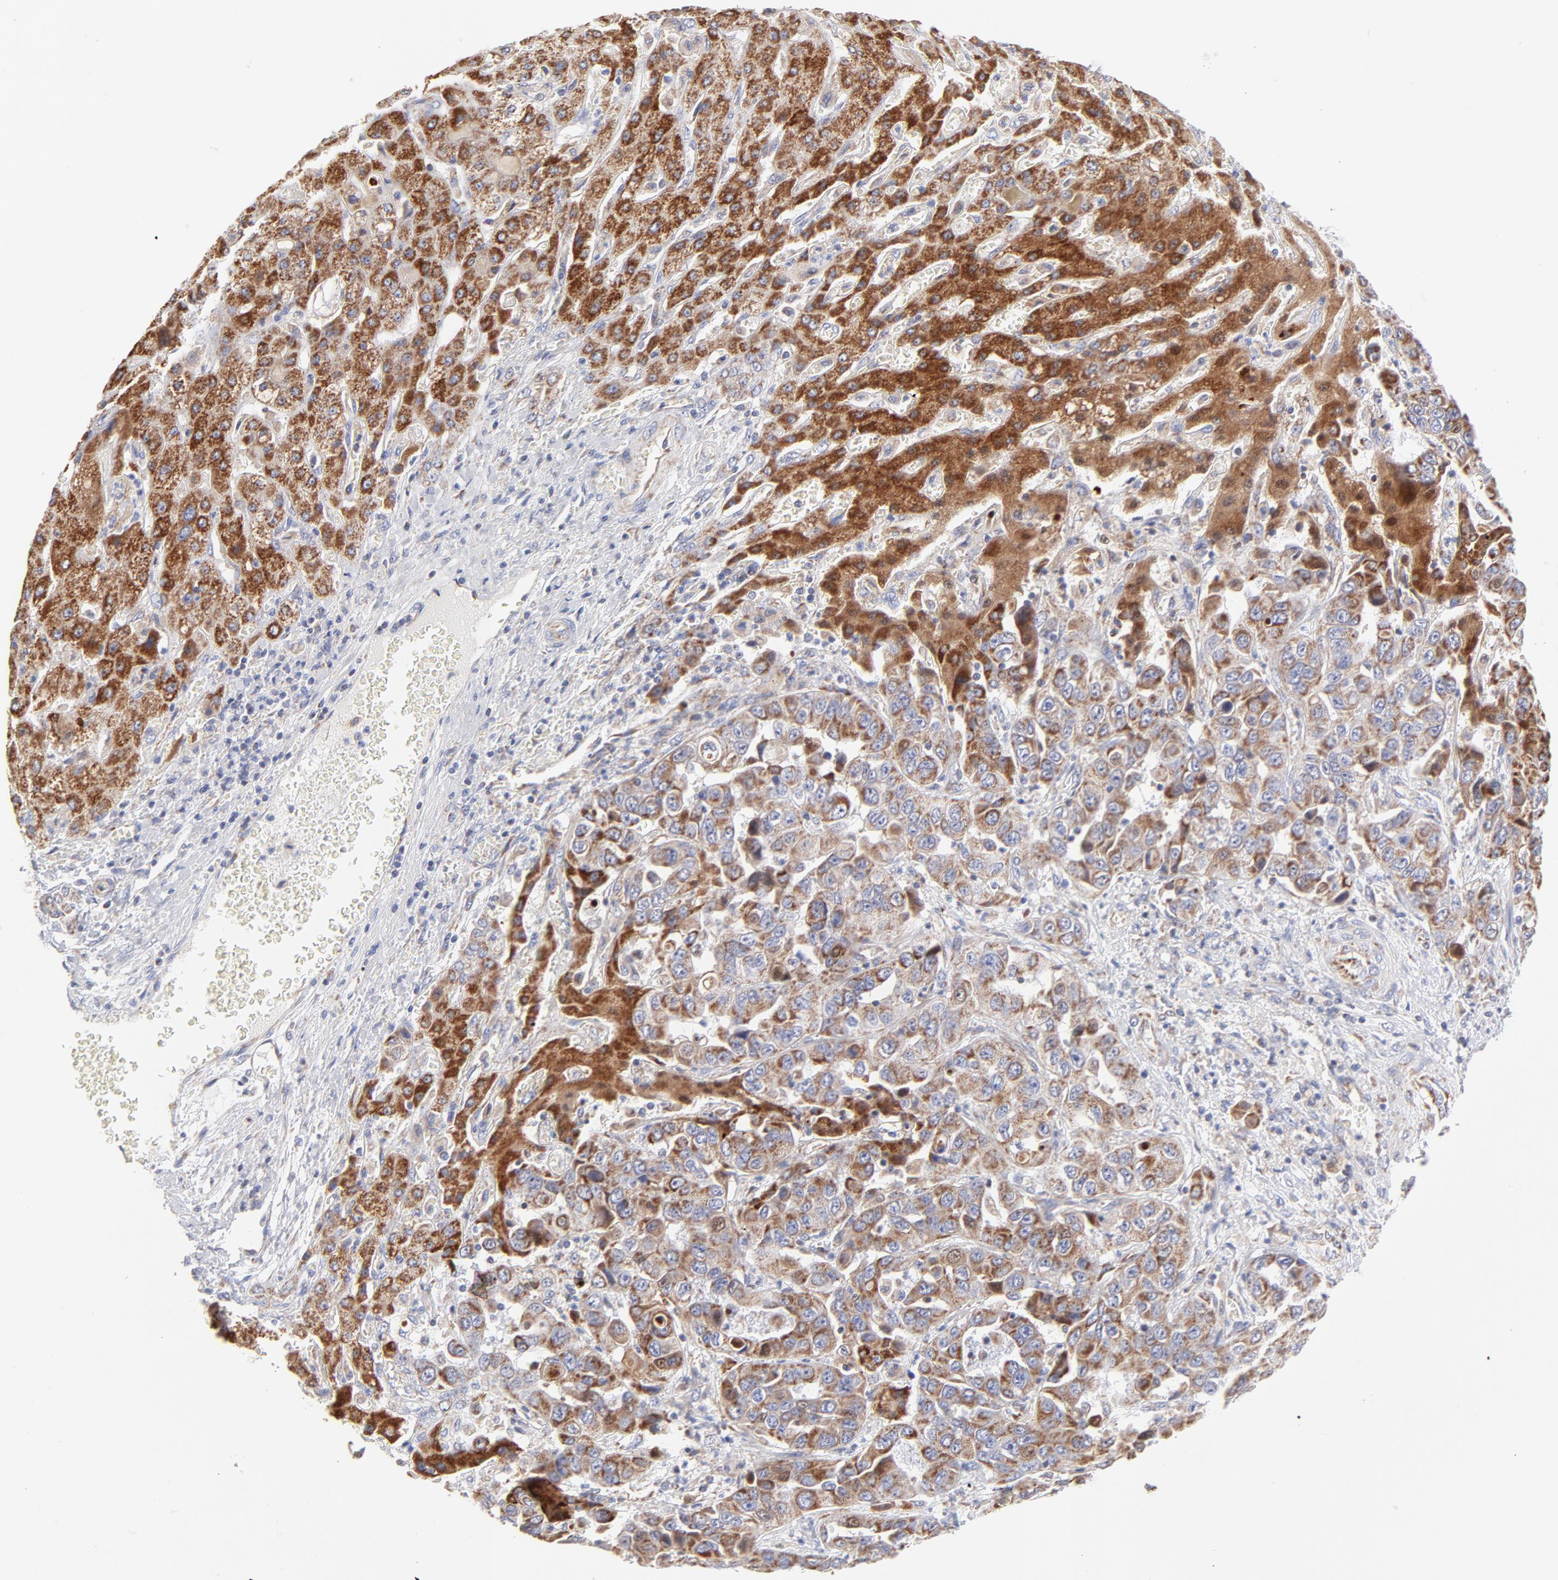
{"staining": {"intensity": "weak", "quantity": ">75%", "location": "cytoplasmic/membranous"}, "tissue": "liver cancer", "cell_type": "Tumor cells", "image_type": "cancer", "snomed": [{"axis": "morphology", "description": "Cholangiocarcinoma"}, {"axis": "topography", "description": "Liver"}], "caption": "About >75% of tumor cells in human liver cancer (cholangiocarcinoma) show weak cytoplasmic/membranous protein positivity as visualized by brown immunohistochemical staining.", "gene": "TIMM8A", "patient": {"sex": "female", "age": 52}}